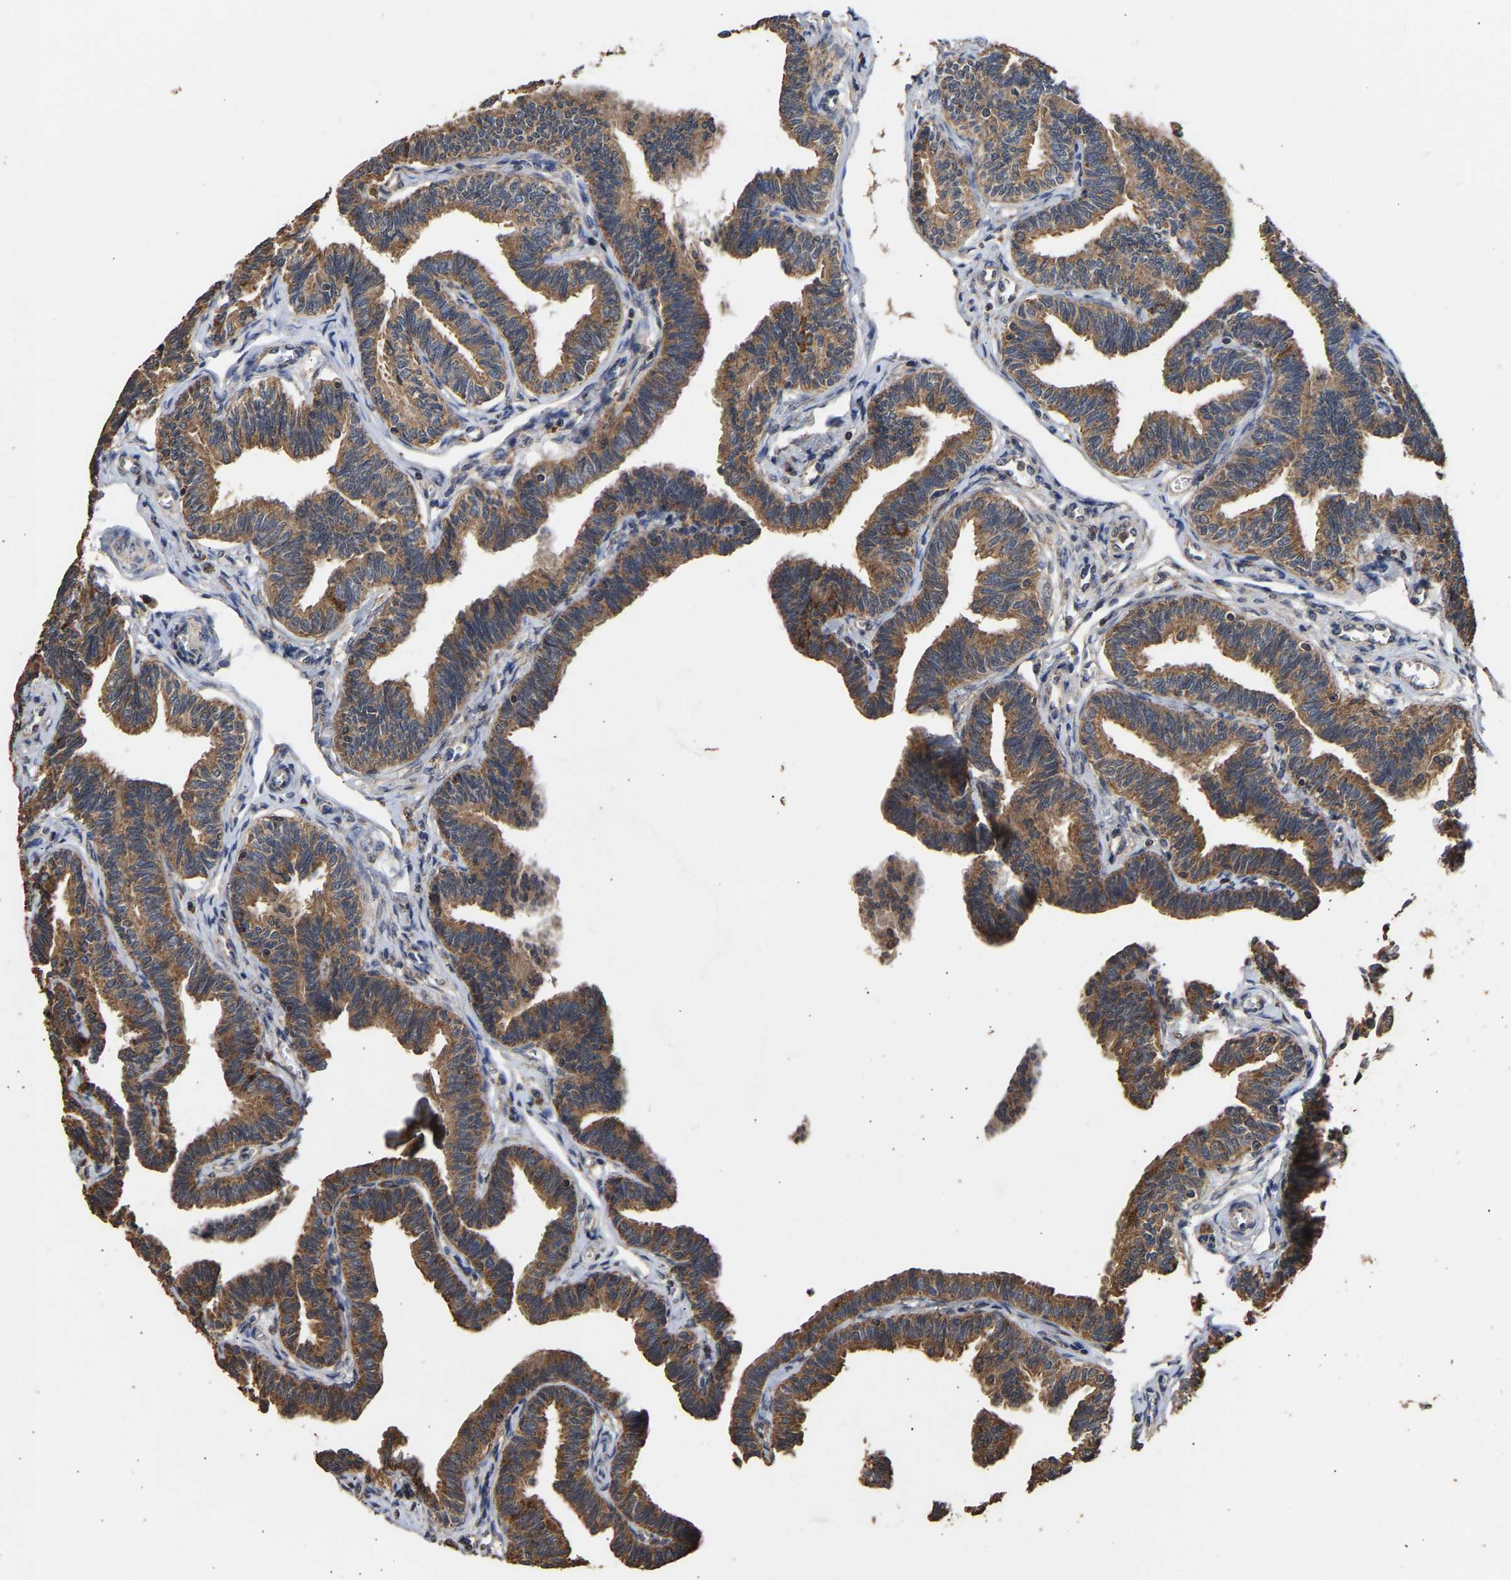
{"staining": {"intensity": "moderate", "quantity": ">75%", "location": "cytoplasmic/membranous"}, "tissue": "fallopian tube", "cell_type": "Glandular cells", "image_type": "normal", "snomed": [{"axis": "morphology", "description": "Normal tissue, NOS"}, {"axis": "topography", "description": "Fallopian tube"}, {"axis": "topography", "description": "Ovary"}], "caption": "Fallopian tube stained with IHC exhibits moderate cytoplasmic/membranous positivity in about >75% of glandular cells.", "gene": "ZNF26", "patient": {"sex": "female", "age": 23}}